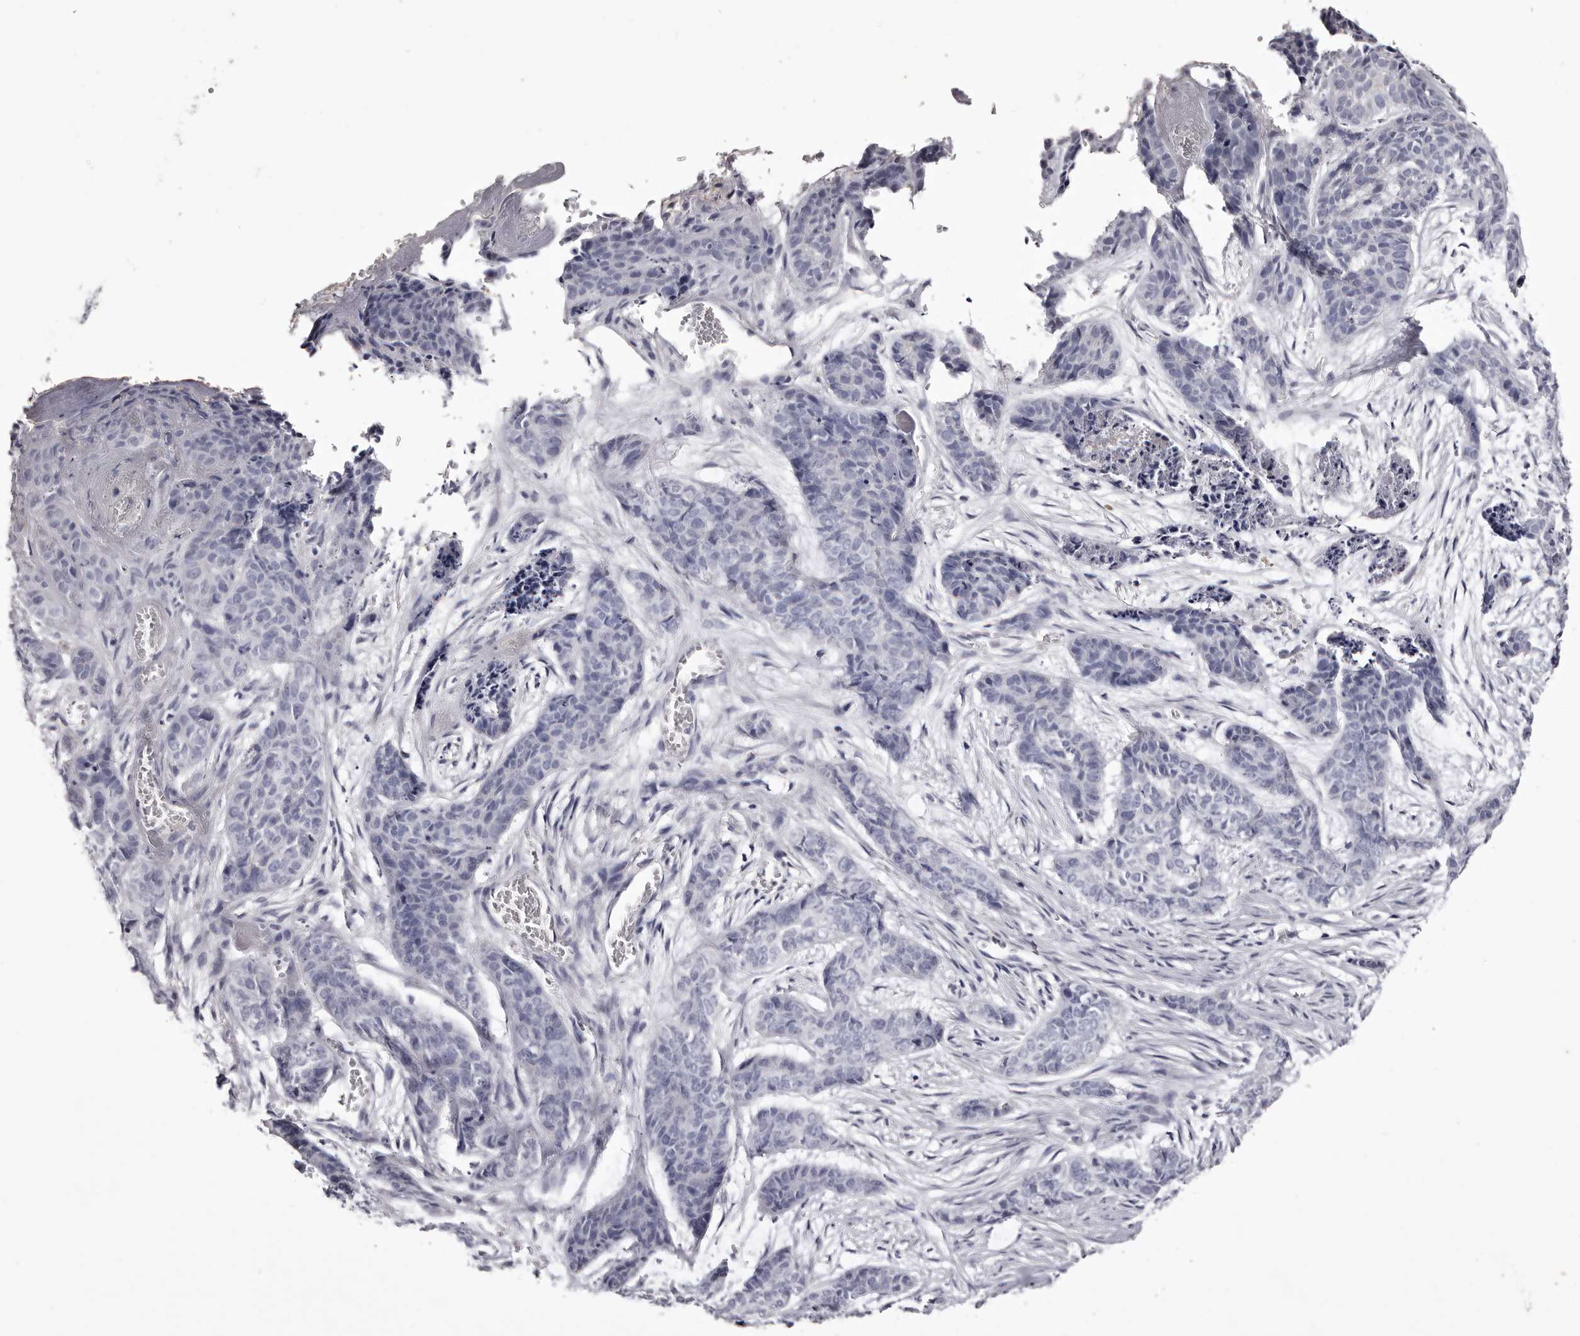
{"staining": {"intensity": "negative", "quantity": "none", "location": "none"}, "tissue": "skin cancer", "cell_type": "Tumor cells", "image_type": "cancer", "snomed": [{"axis": "morphology", "description": "Basal cell carcinoma"}, {"axis": "topography", "description": "Skin"}], "caption": "Human skin cancer stained for a protein using immunohistochemistry demonstrates no staining in tumor cells.", "gene": "CA6", "patient": {"sex": "female", "age": 64}}